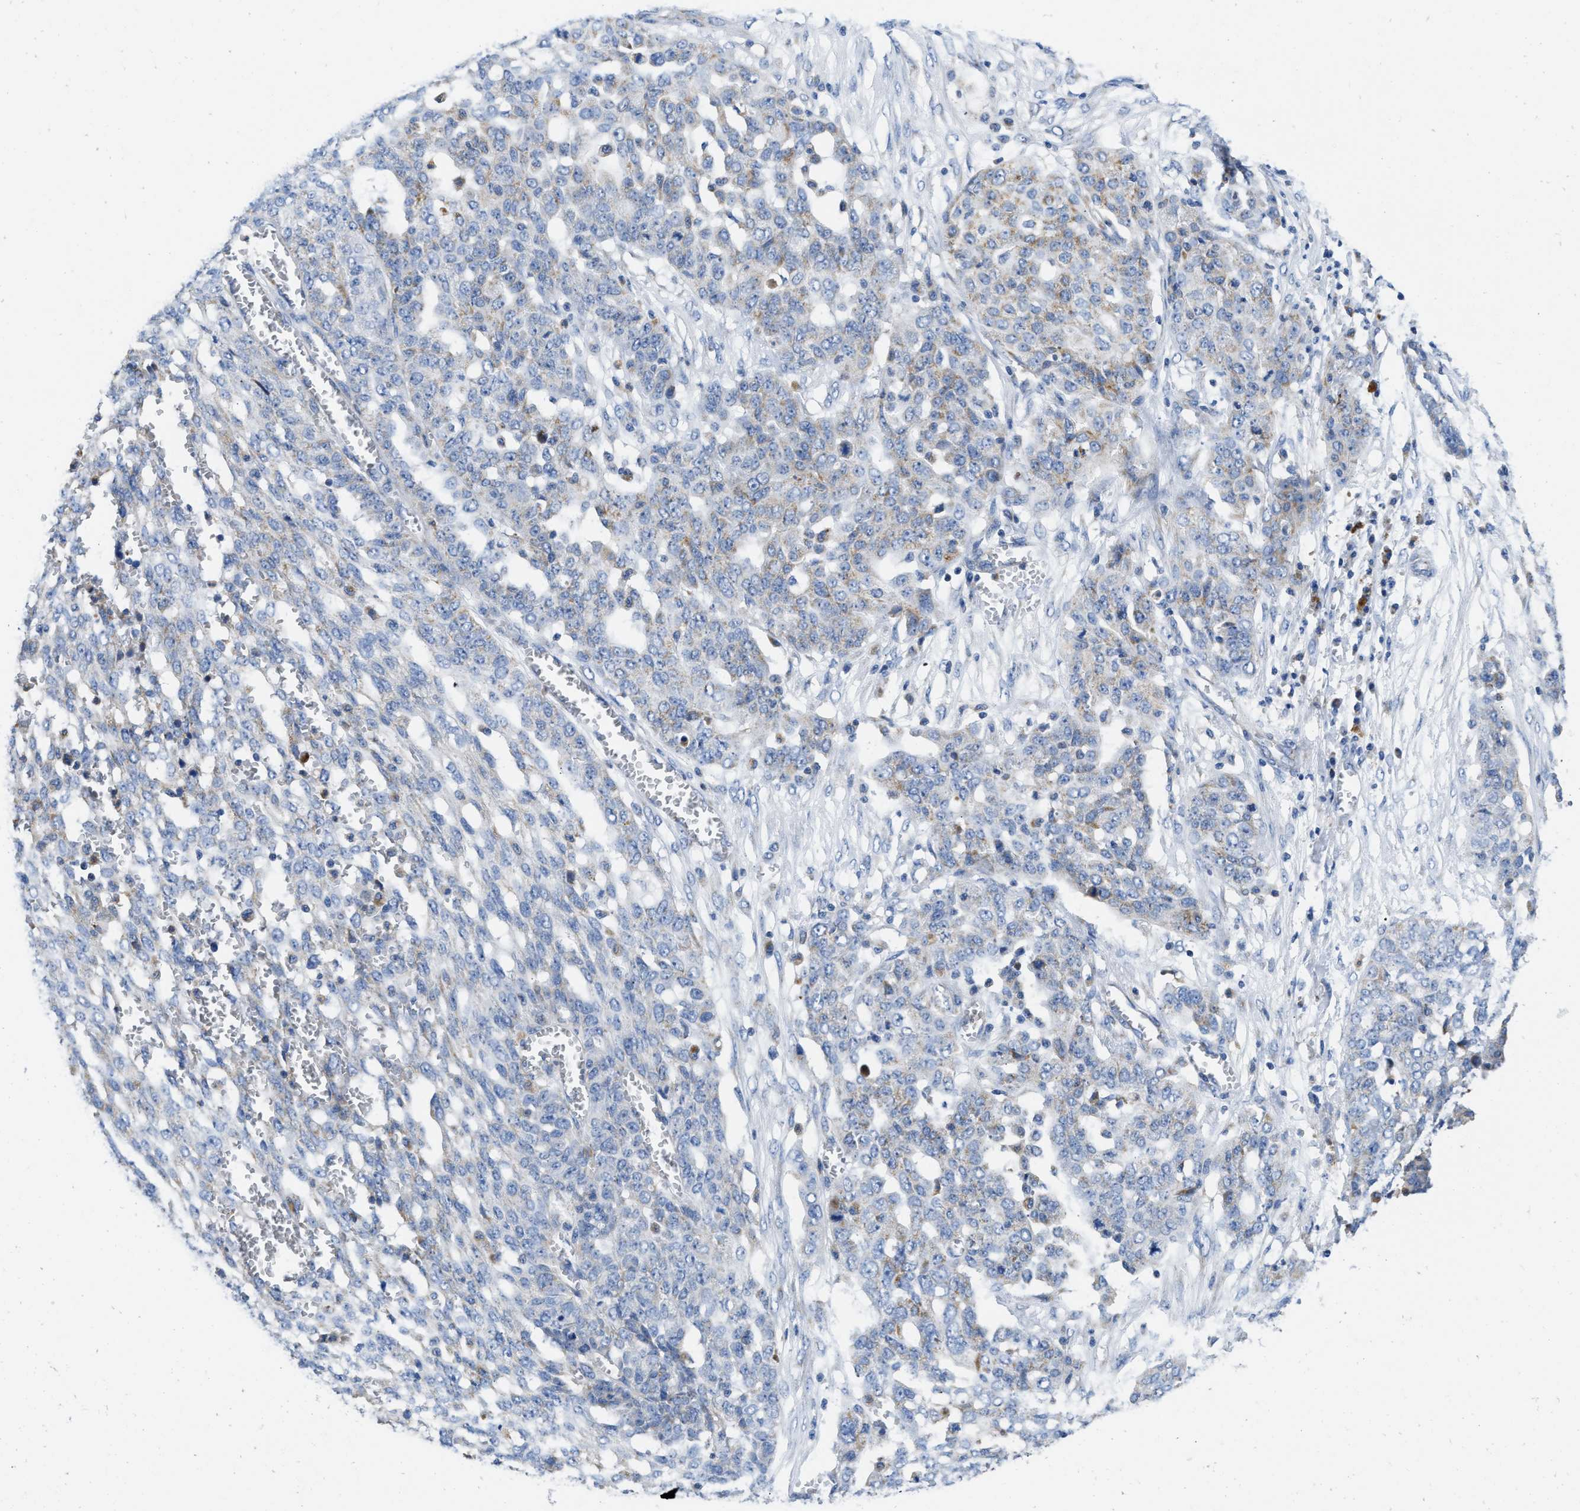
{"staining": {"intensity": "weak", "quantity": "<25%", "location": "cytoplasmic/membranous"}, "tissue": "ovarian cancer", "cell_type": "Tumor cells", "image_type": "cancer", "snomed": [{"axis": "morphology", "description": "Cystadenocarcinoma, serous, NOS"}, {"axis": "topography", "description": "Soft tissue"}, {"axis": "topography", "description": "Ovary"}], "caption": "This is a photomicrograph of IHC staining of ovarian cancer, which shows no expression in tumor cells. The staining is performed using DAB (3,3'-diaminobenzidine) brown chromogen with nuclei counter-stained in using hematoxylin.", "gene": "SLC25A13", "patient": {"sex": "female", "age": 57}}